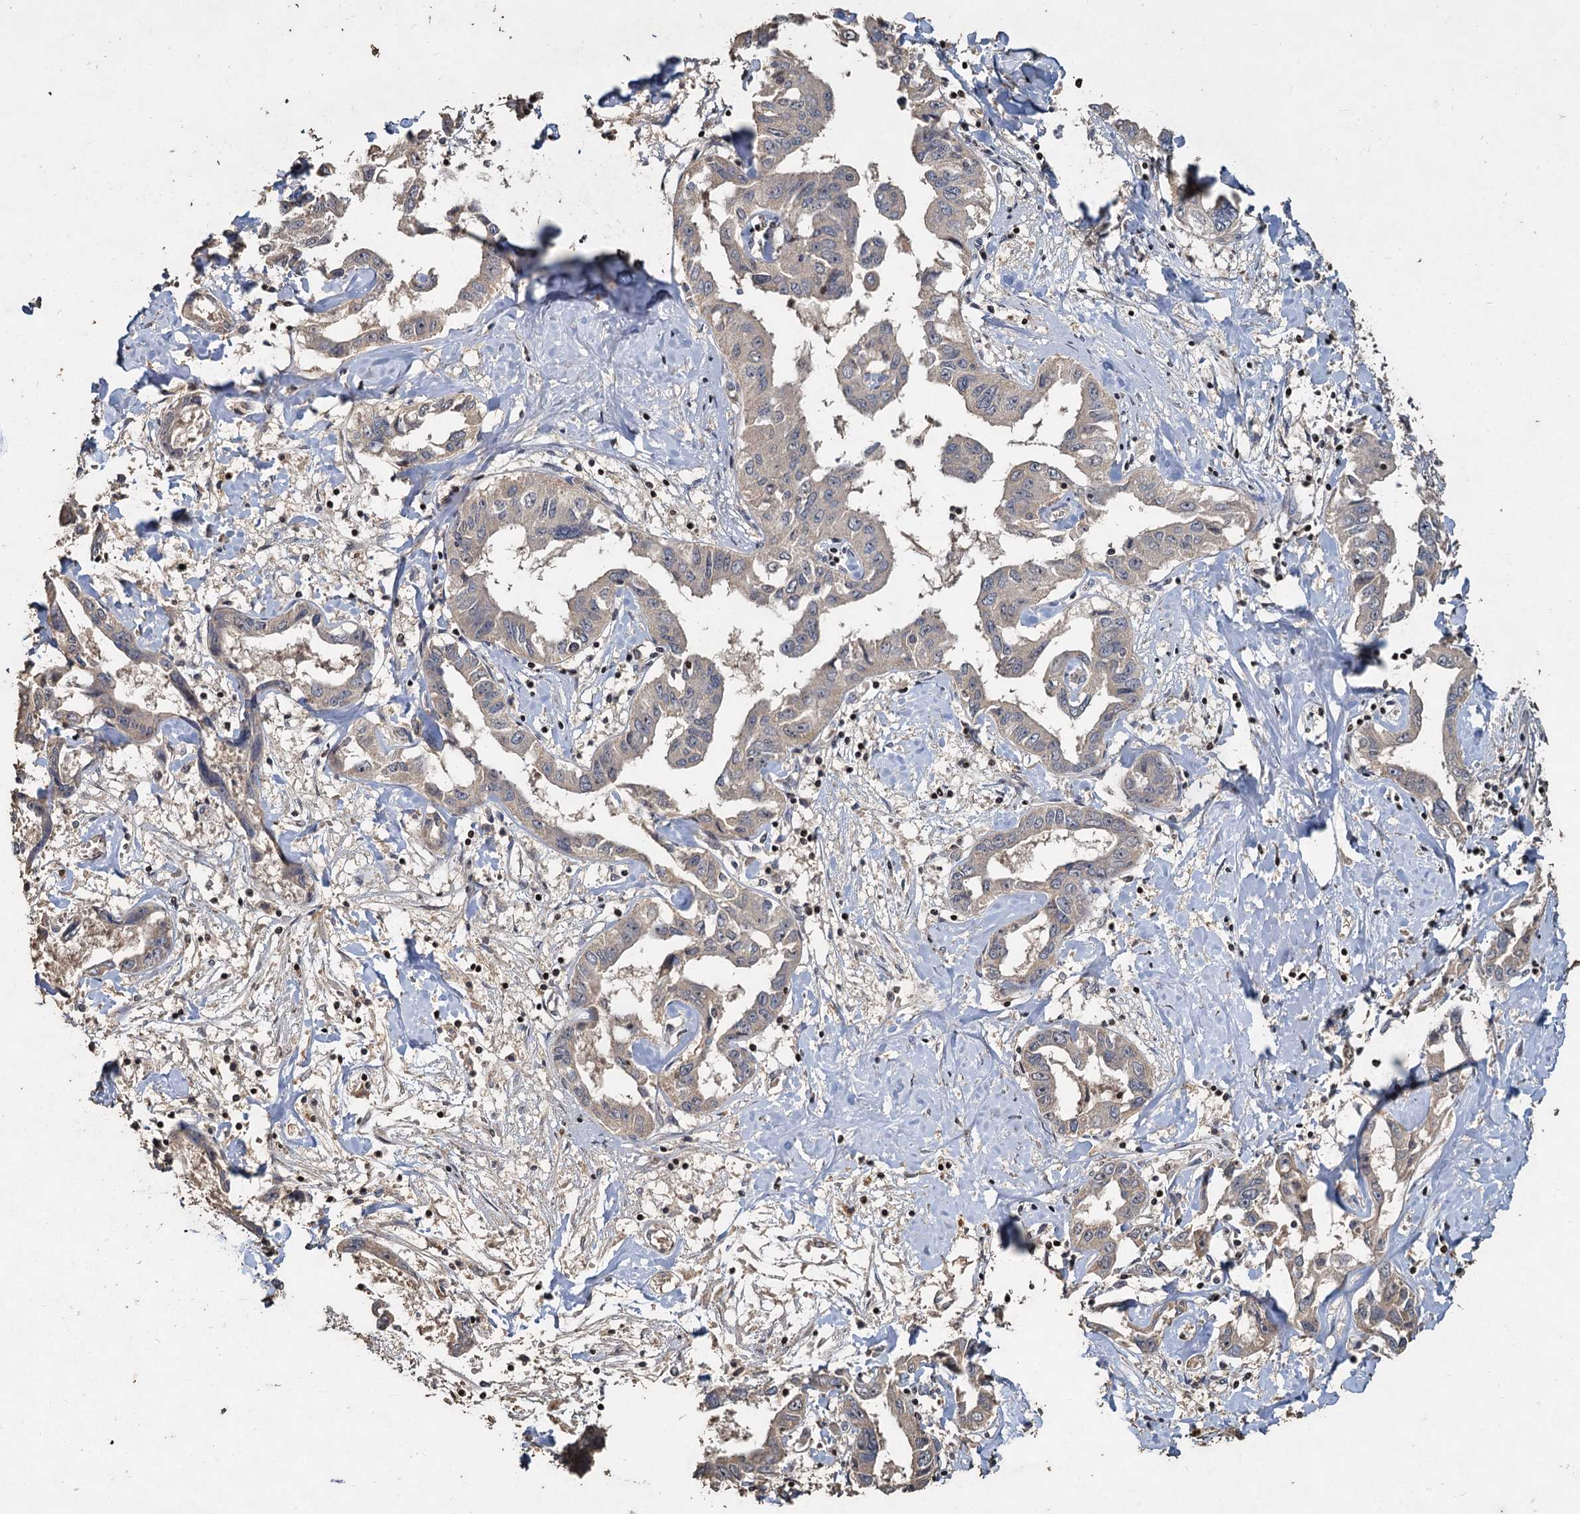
{"staining": {"intensity": "negative", "quantity": "none", "location": "none"}, "tissue": "liver cancer", "cell_type": "Tumor cells", "image_type": "cancer", "snomed": [{"axis": "morphology", "description": "Cholangiocarcinoma"}, {"axis": "topography", "description": "Liver"}], "caption": "The immunohistochemistry micrograph has no significant expression in tumor cells of liver cancer tissue.", "gene": "CCDC61", "patient": {"sex": "male", "age": 59}}